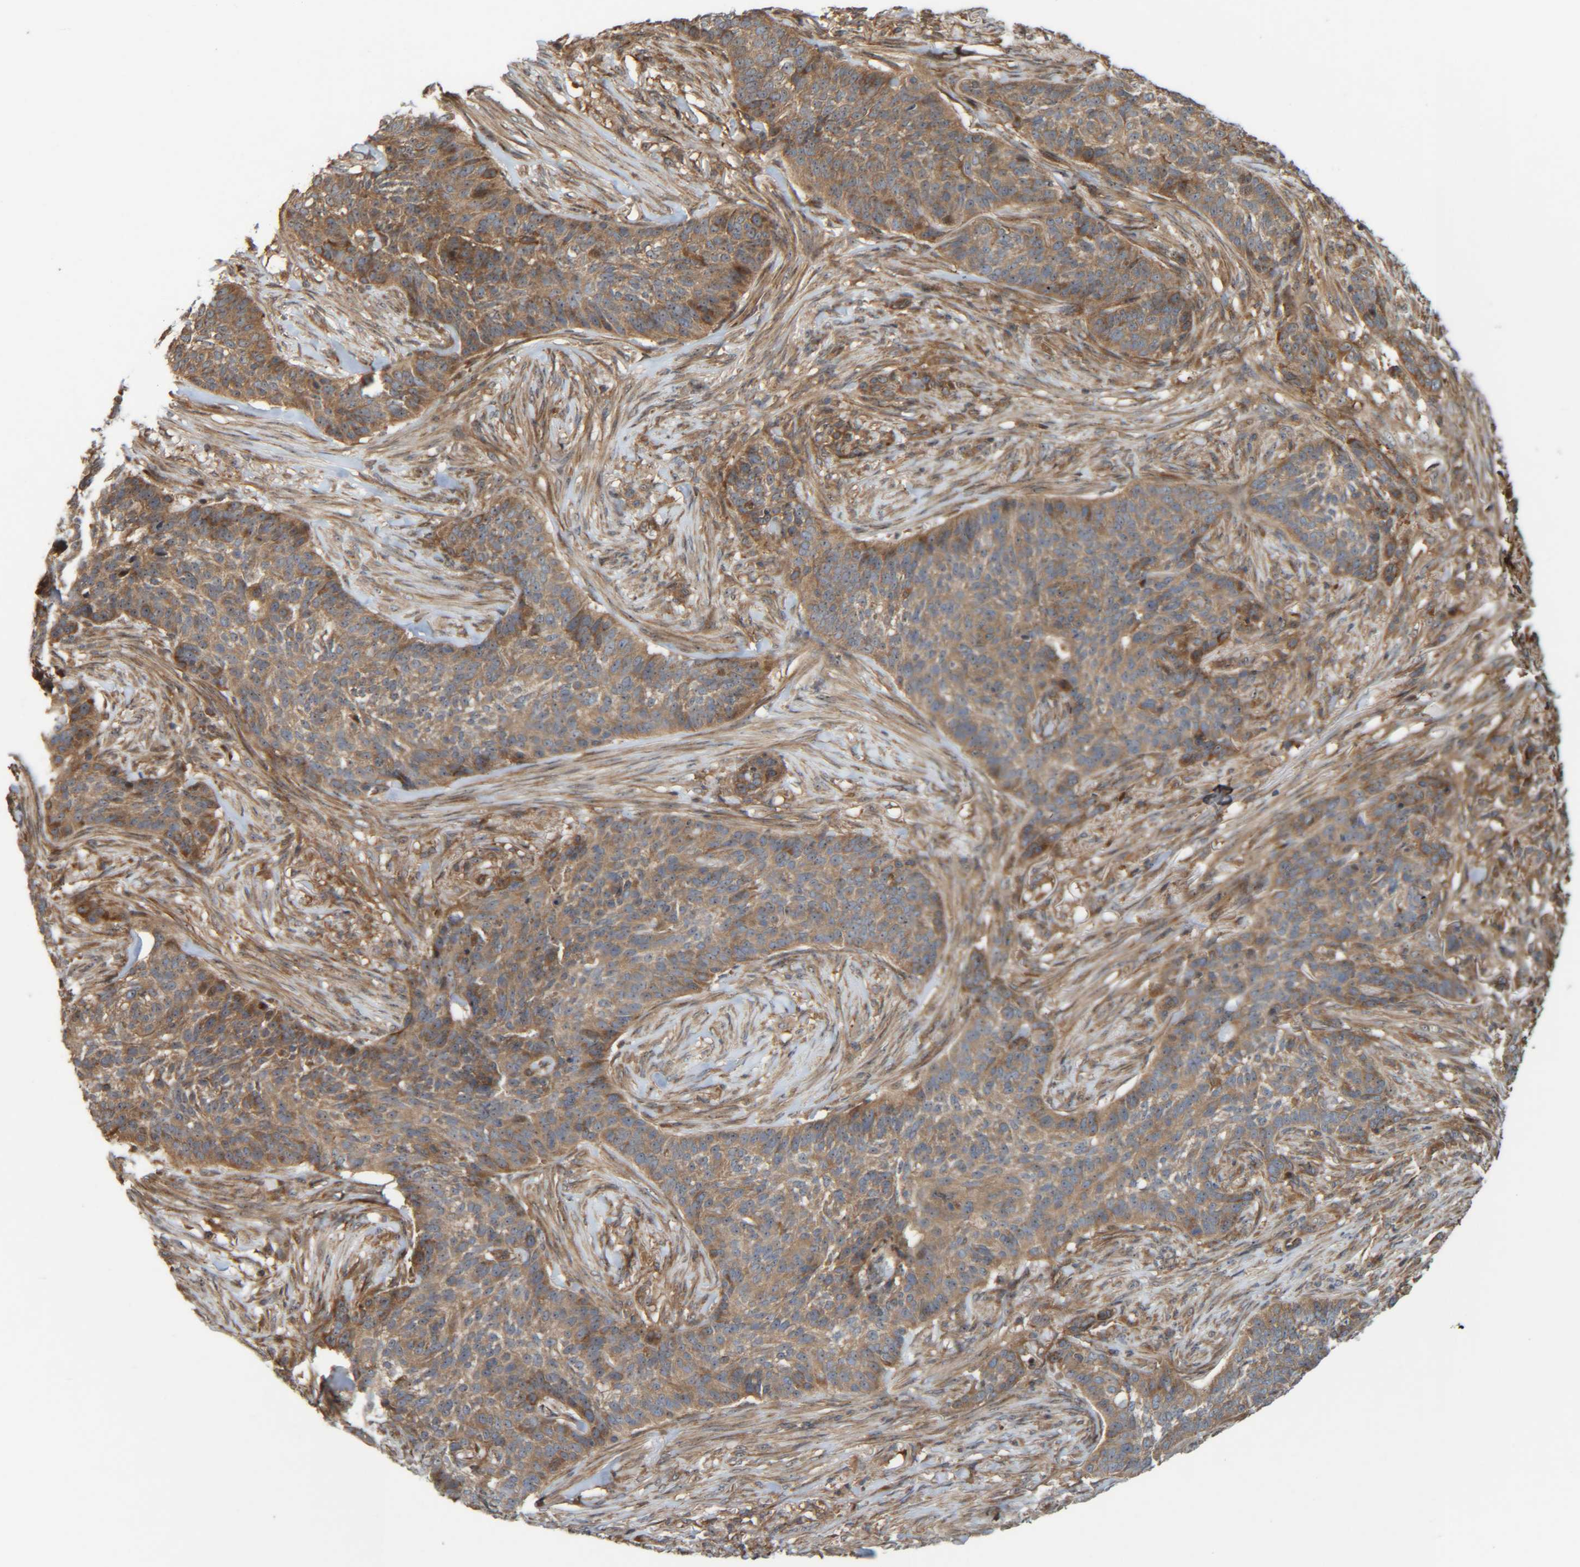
{"staining": {"intensity": "moderate", "quantity": ">75%", "location": "cytoplasmic/membranous"}, "tissue": "skin cancer", "cell_type": "Tumor cells", "image_type": "cancer", "snomed": [{"axis": "morphology", "description": "Basal cell carcinoma"}, {"axis": "topography", "description": "Skin"}], "caption": "Immunohistochemistry (IHC) of human skin cancer displays medium levels of moderate cytoplasmic/membranous positivity in approximately >75% of tumor cells.", "gene": "CCDC57", "patient": {"sex": "male", "age": 85}}